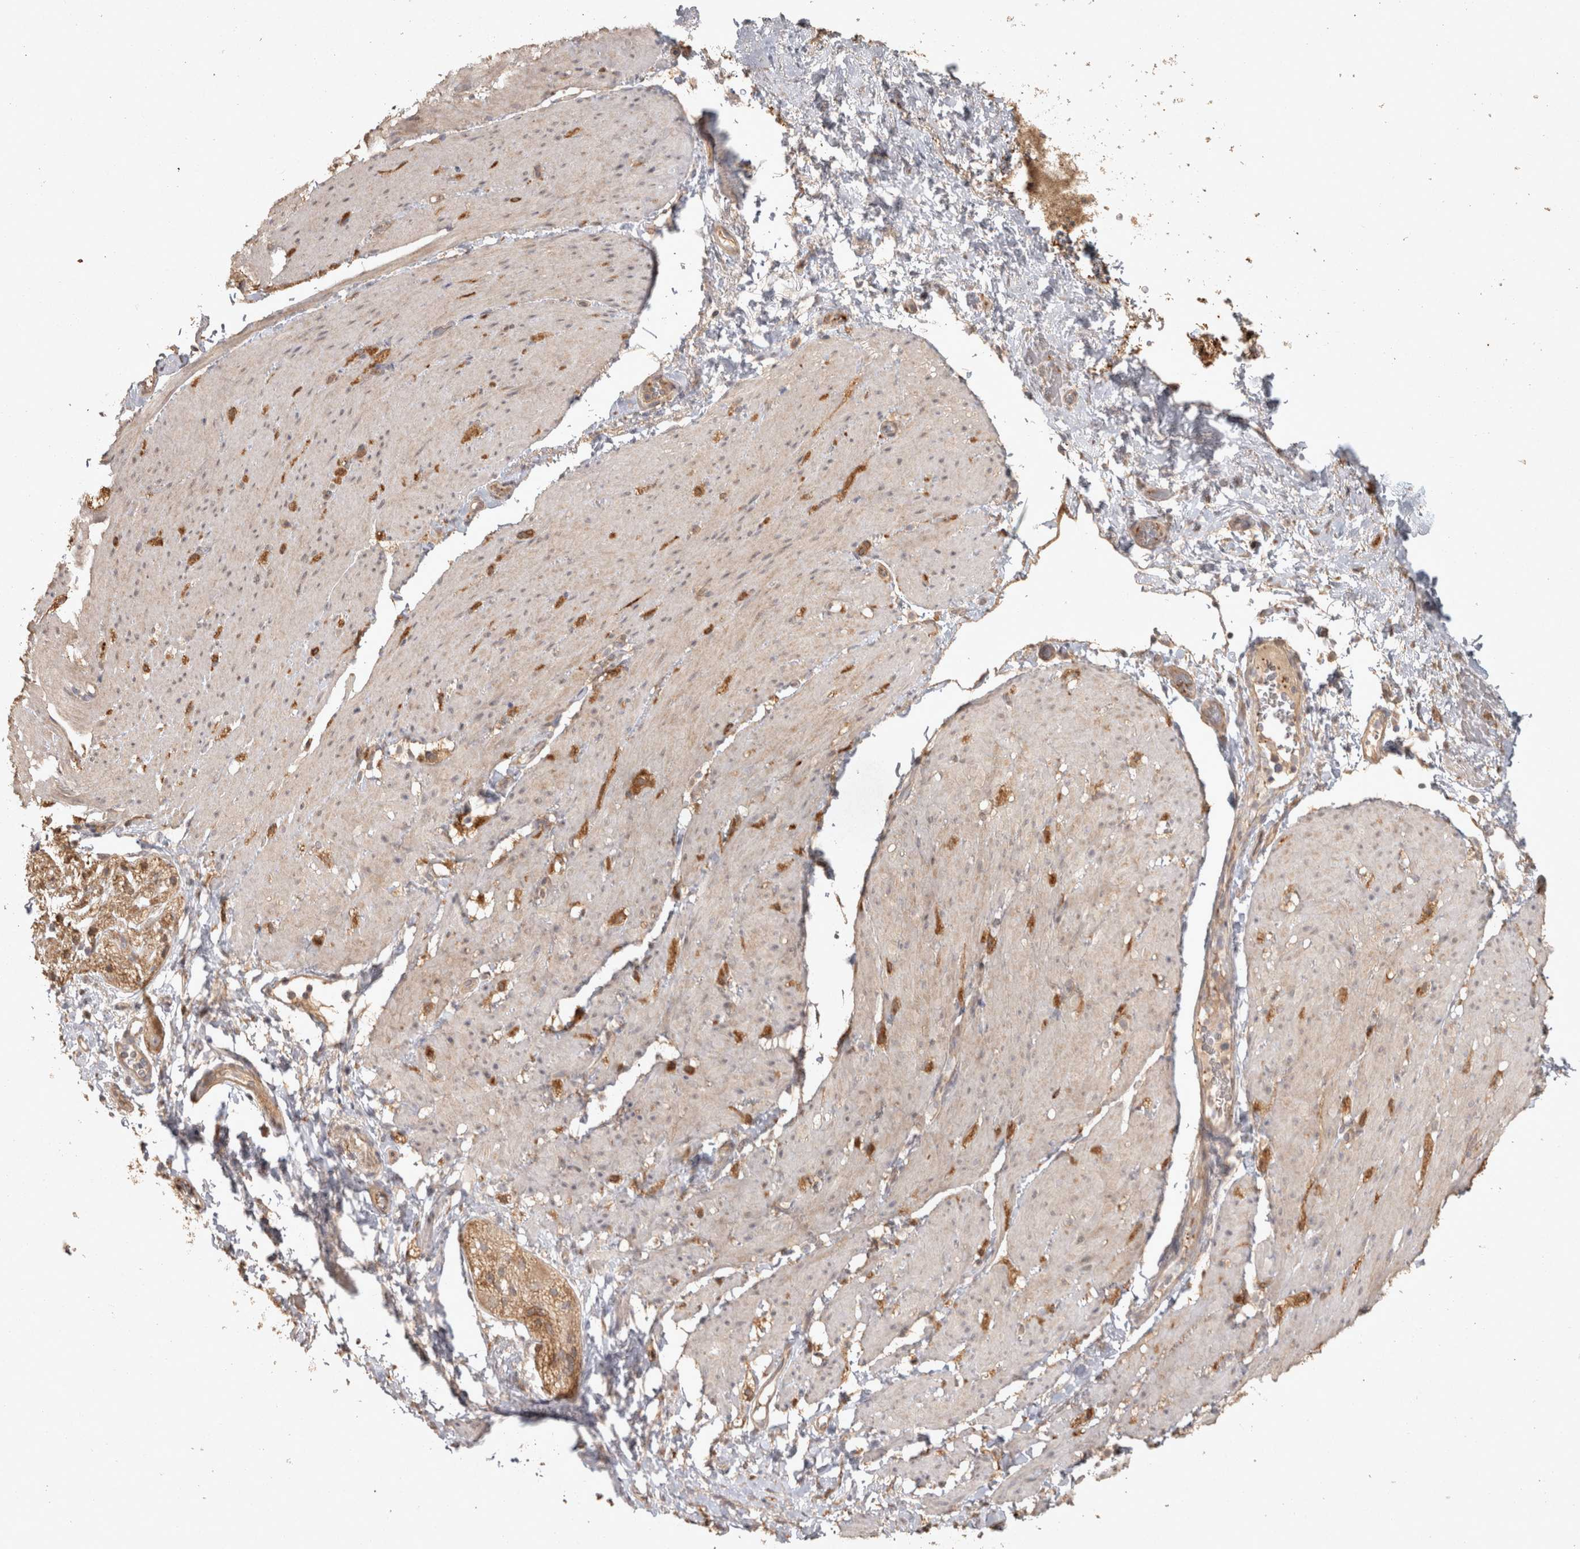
{"staining": {"intensity": "weak", "quantity": "<25%", "location": "cytoplasmic/membranous"}, "tissue": "smooth muscle", "cell_type": "Smooth muscle cells", "image_type": "normal", "snomed": [{"axis": "morphology", "description": "Normal tissue, NOS"}, {"axis": "topography", "description": "Smooth muscle"}, {"axis": "topography", "description": "Small intestine"}], "caption": "Immunohistochemical staining of benign smooth muscle exhibits no significant expression in smooth muscle cells.", "gene": "OSTN", "patient": {"sex": "female", "age": 84}}